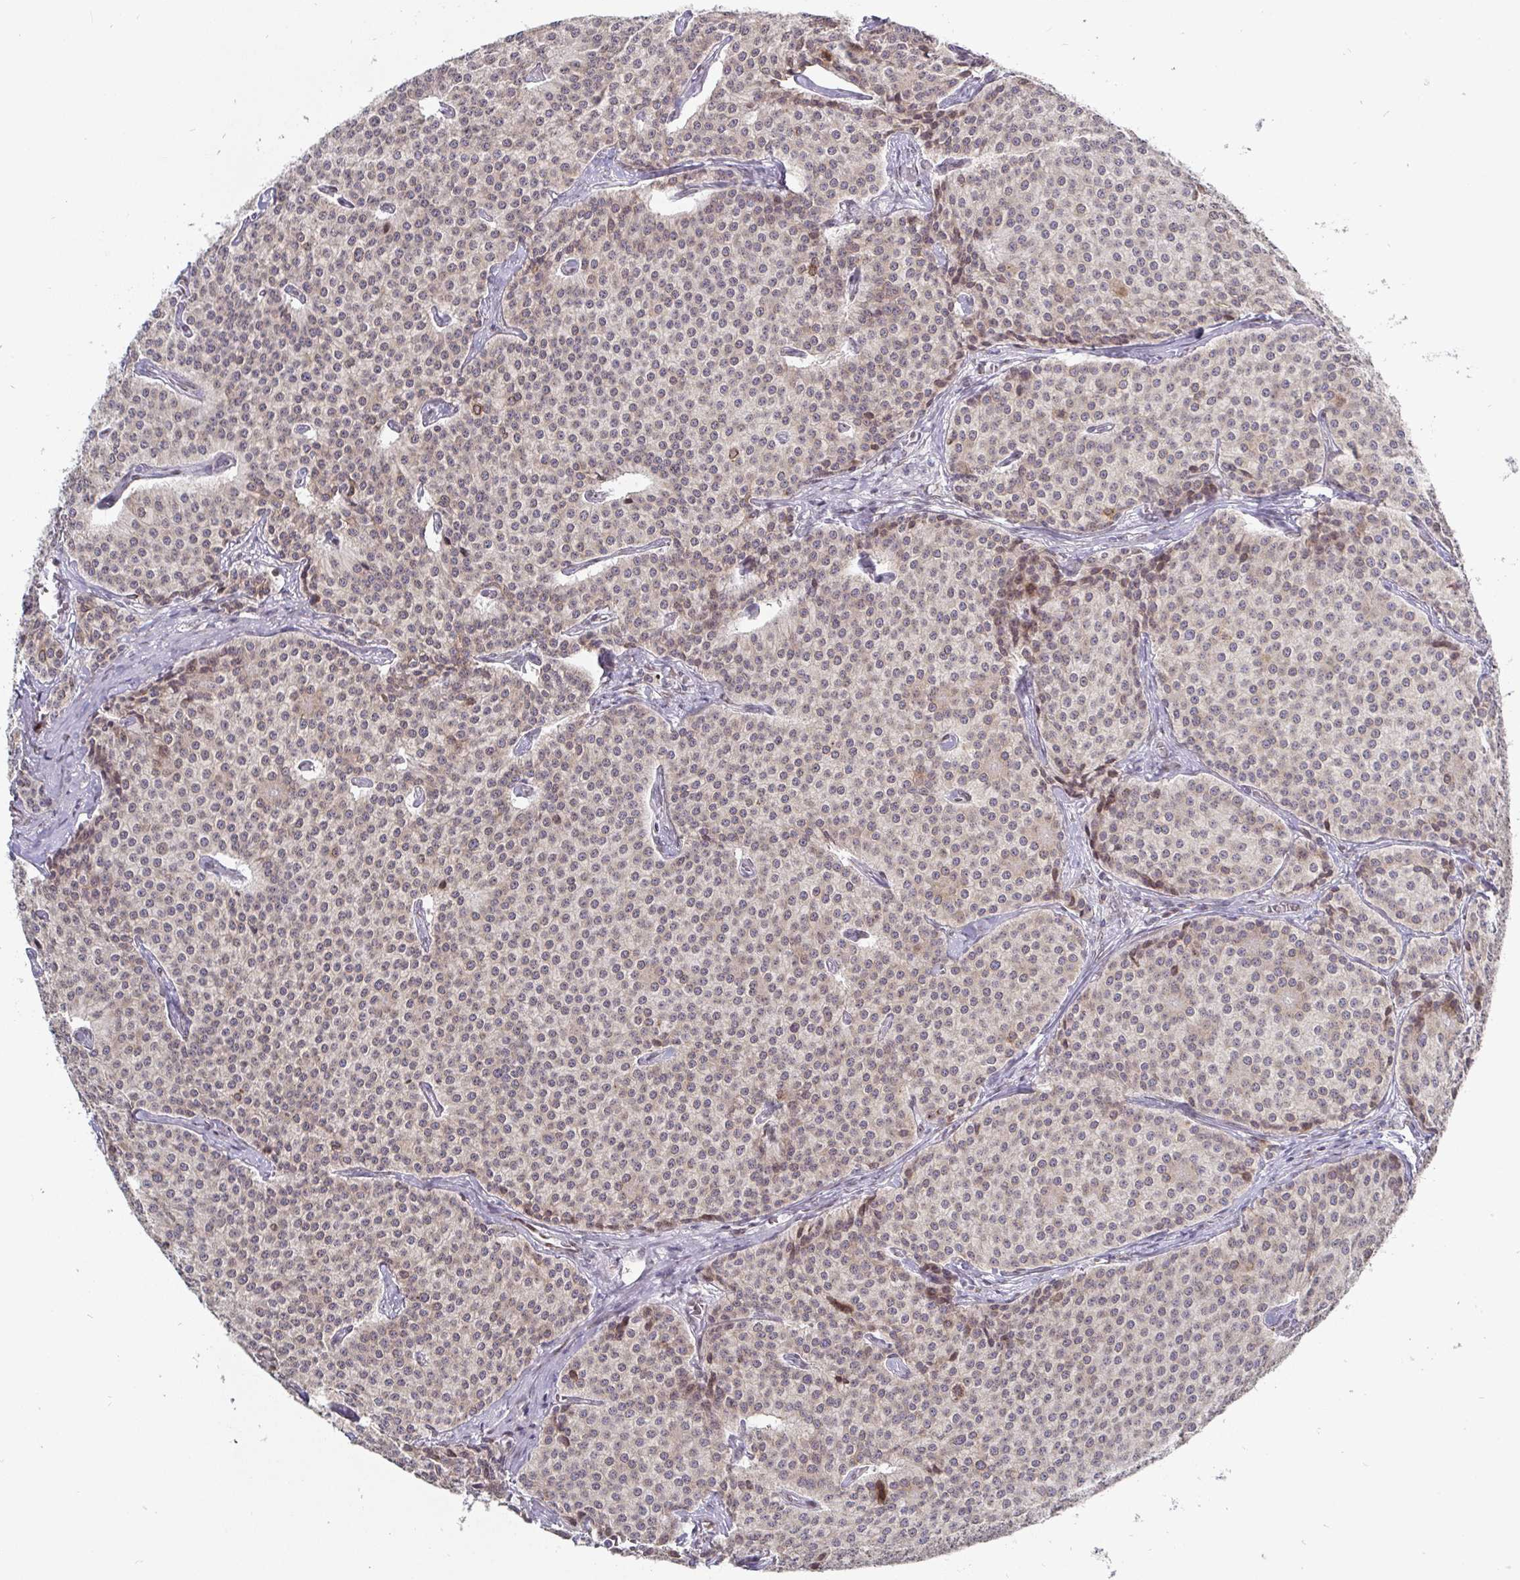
{"staining": {"intensity": "weak", "quantity": ">75%", "location": "cytoplasmic/membranous,nuclear"}, "tissue": "carcinoid", "cell_type": "Tumor cells", "image_type": "cancer", "snomed": [{"axis": "morphology", "description": "Carcinoid, malignant, NOS"}, {"axis": "topography", "description": "Small intestine"}], "caption": "Immunohistochemical staining of human carcinoid (malignant) reveals low levels of weak cytoplasmic/membranous and nuclear protein staining in approximately >75% of tumor cells.", "gene": "EMD", "patient": {"sex": "female", "age": 64}}